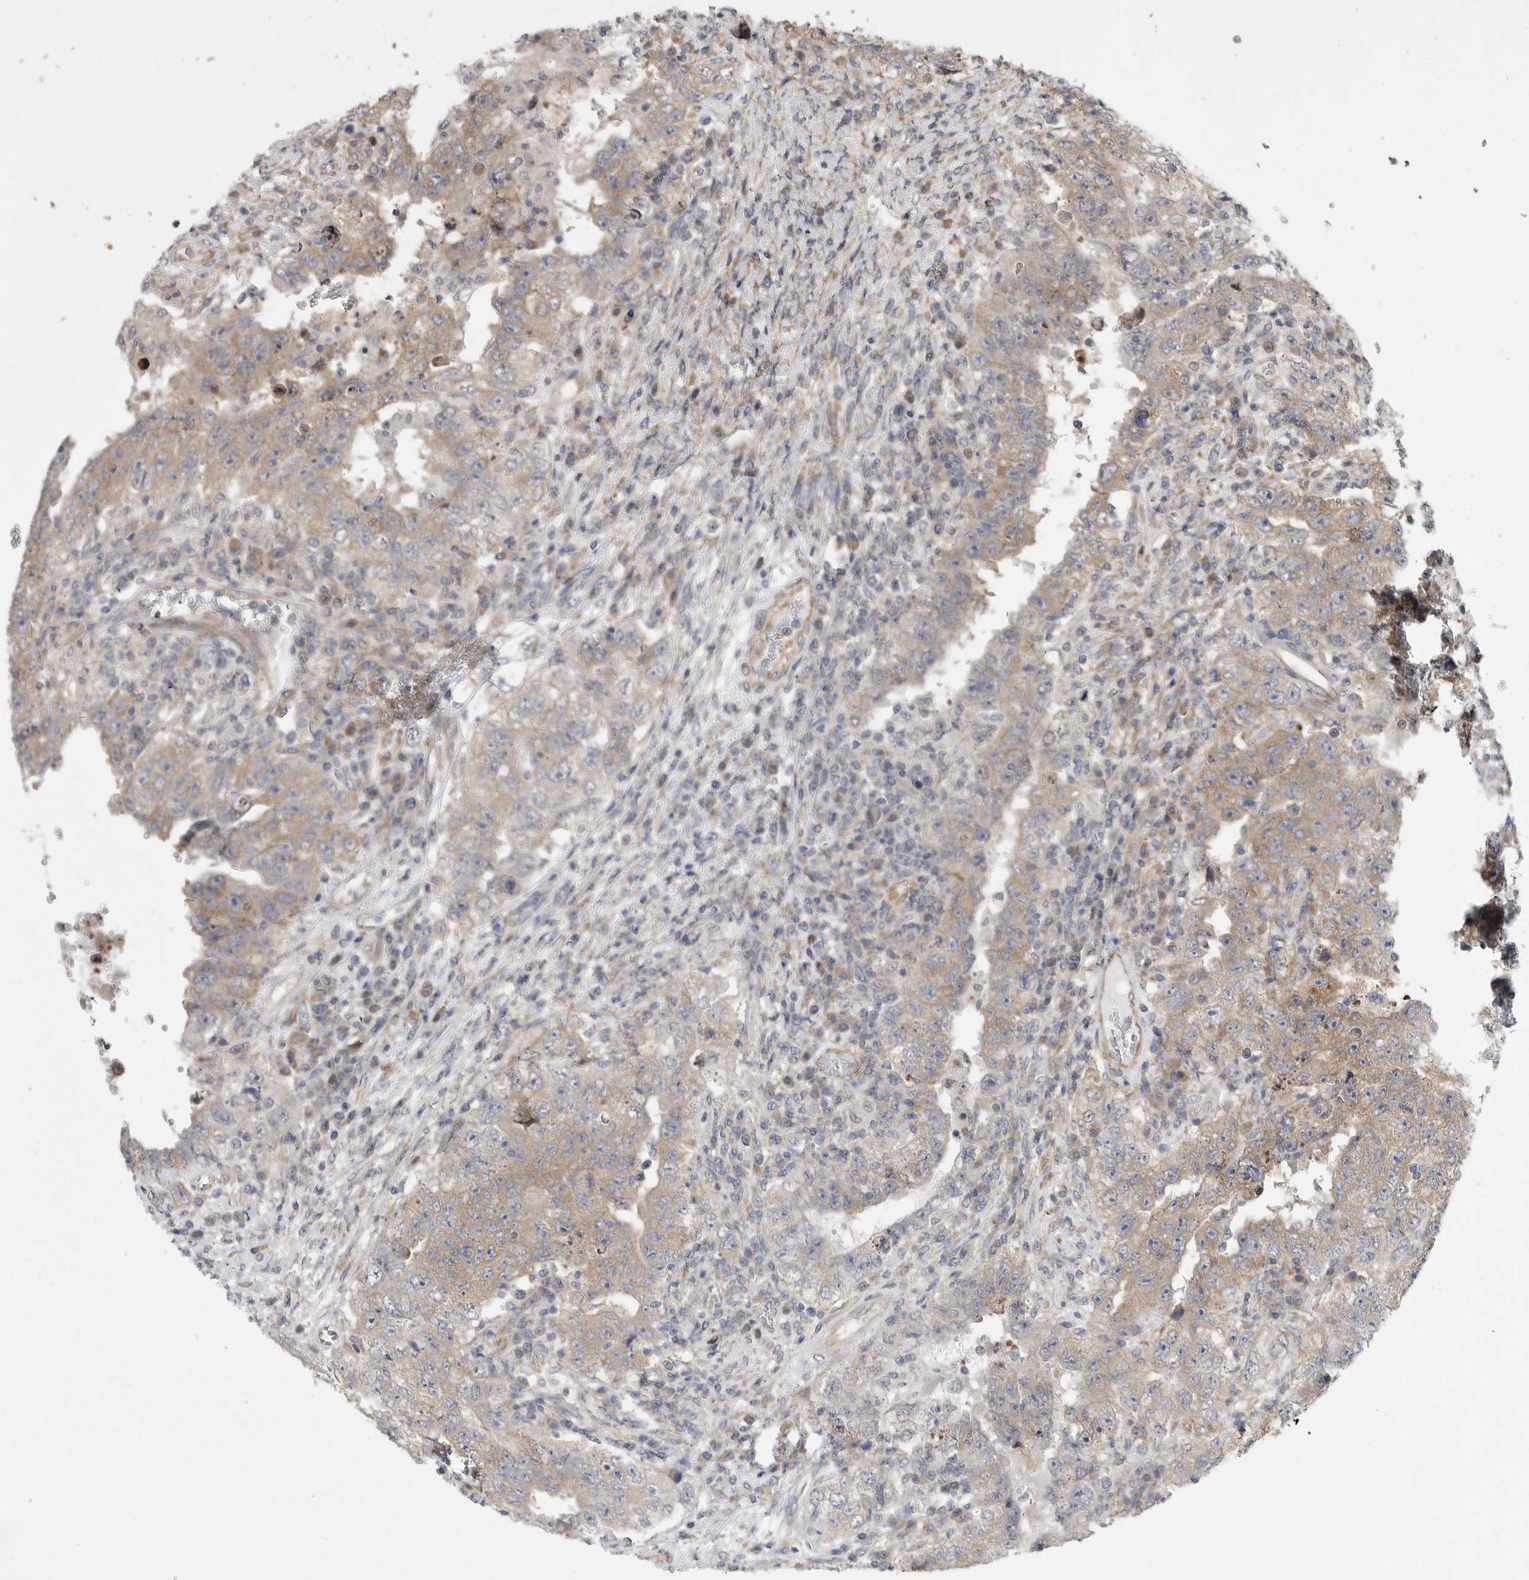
{"staining": {"intensity": "weak", "quantity": ">75%", "location": "cytoplasmic/membranous"}, "tissue": "testis cancer", "cell_type": "Tumor cells", "image_type": "cancer", "snomed": [{"axis": "morphology", "description": "Carcinoma, Embryonal, NOS"}, {"axis": "topography", "description": "Testis"}], "caption": "Embryonal carcinoma (testis) stained for a protein (brown) demonstrates weak cytoplasmic/membranous positive positivity in approximately >75% of tumor cells.", "gene": "FBXO43", "patient": {"sex": "male", "age": 26}}